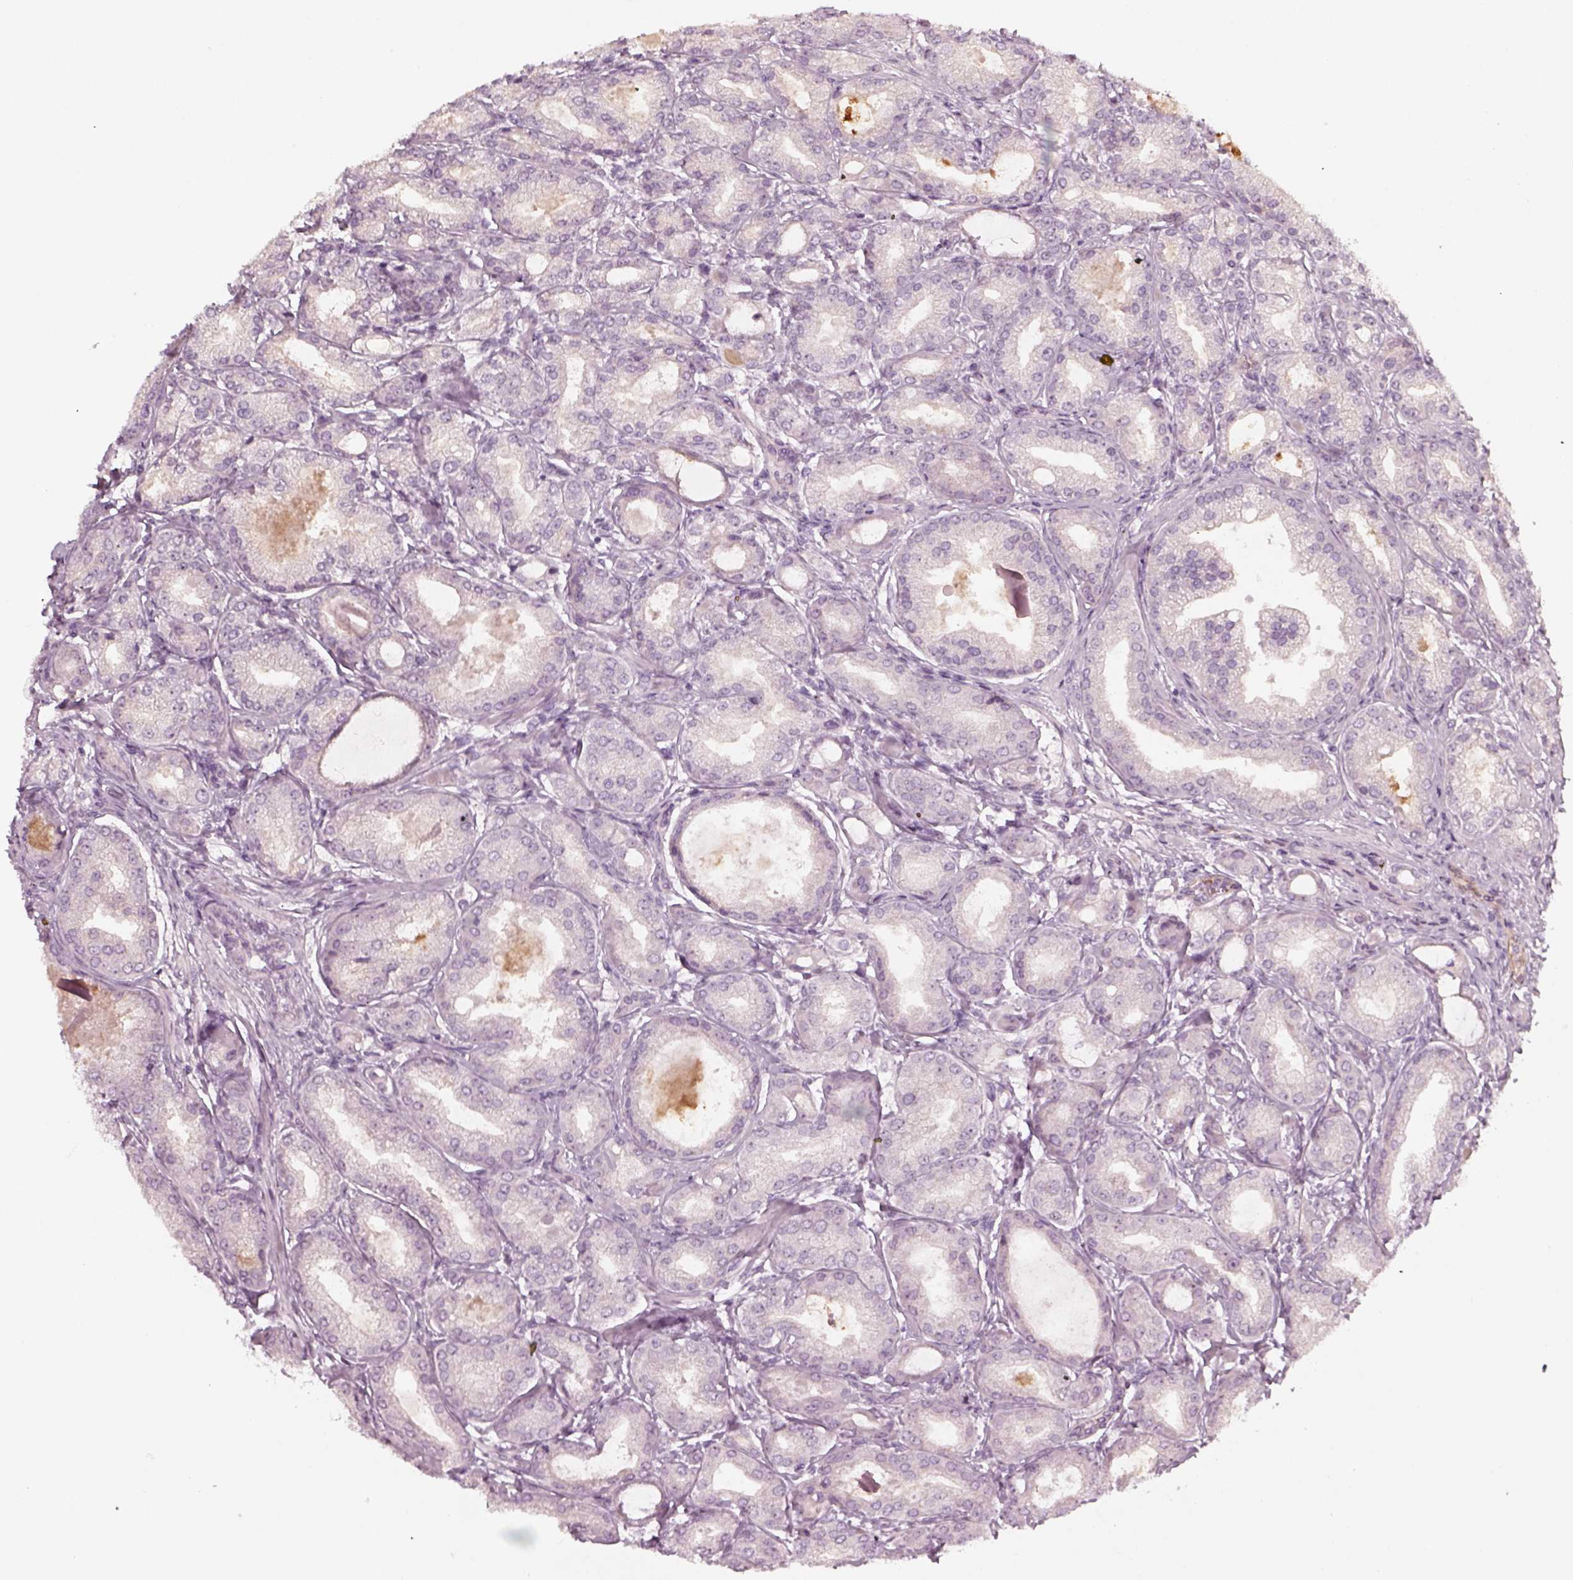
{"staining": {"intensity": "negative", "quantity": "none", "location": "none"}, "tissue": "prostate cancer", "cell_type": "Tumor cells", "image_type": "cancer", "snomed": [{"axis": "morphology", "description": "Adenocarcinoma, NOS"}, {"axis": "topography", "description": "Prostate and seminal vesicle, NOS"}, {"axis": "topography", "description": "Prostate"}], "caption": "A photomicrograph of human adenocarcinoma (prostate) is negative for staining in tumor cells.", "gene": "PNMT", "patient": {"sex": "male", "age": 77}}